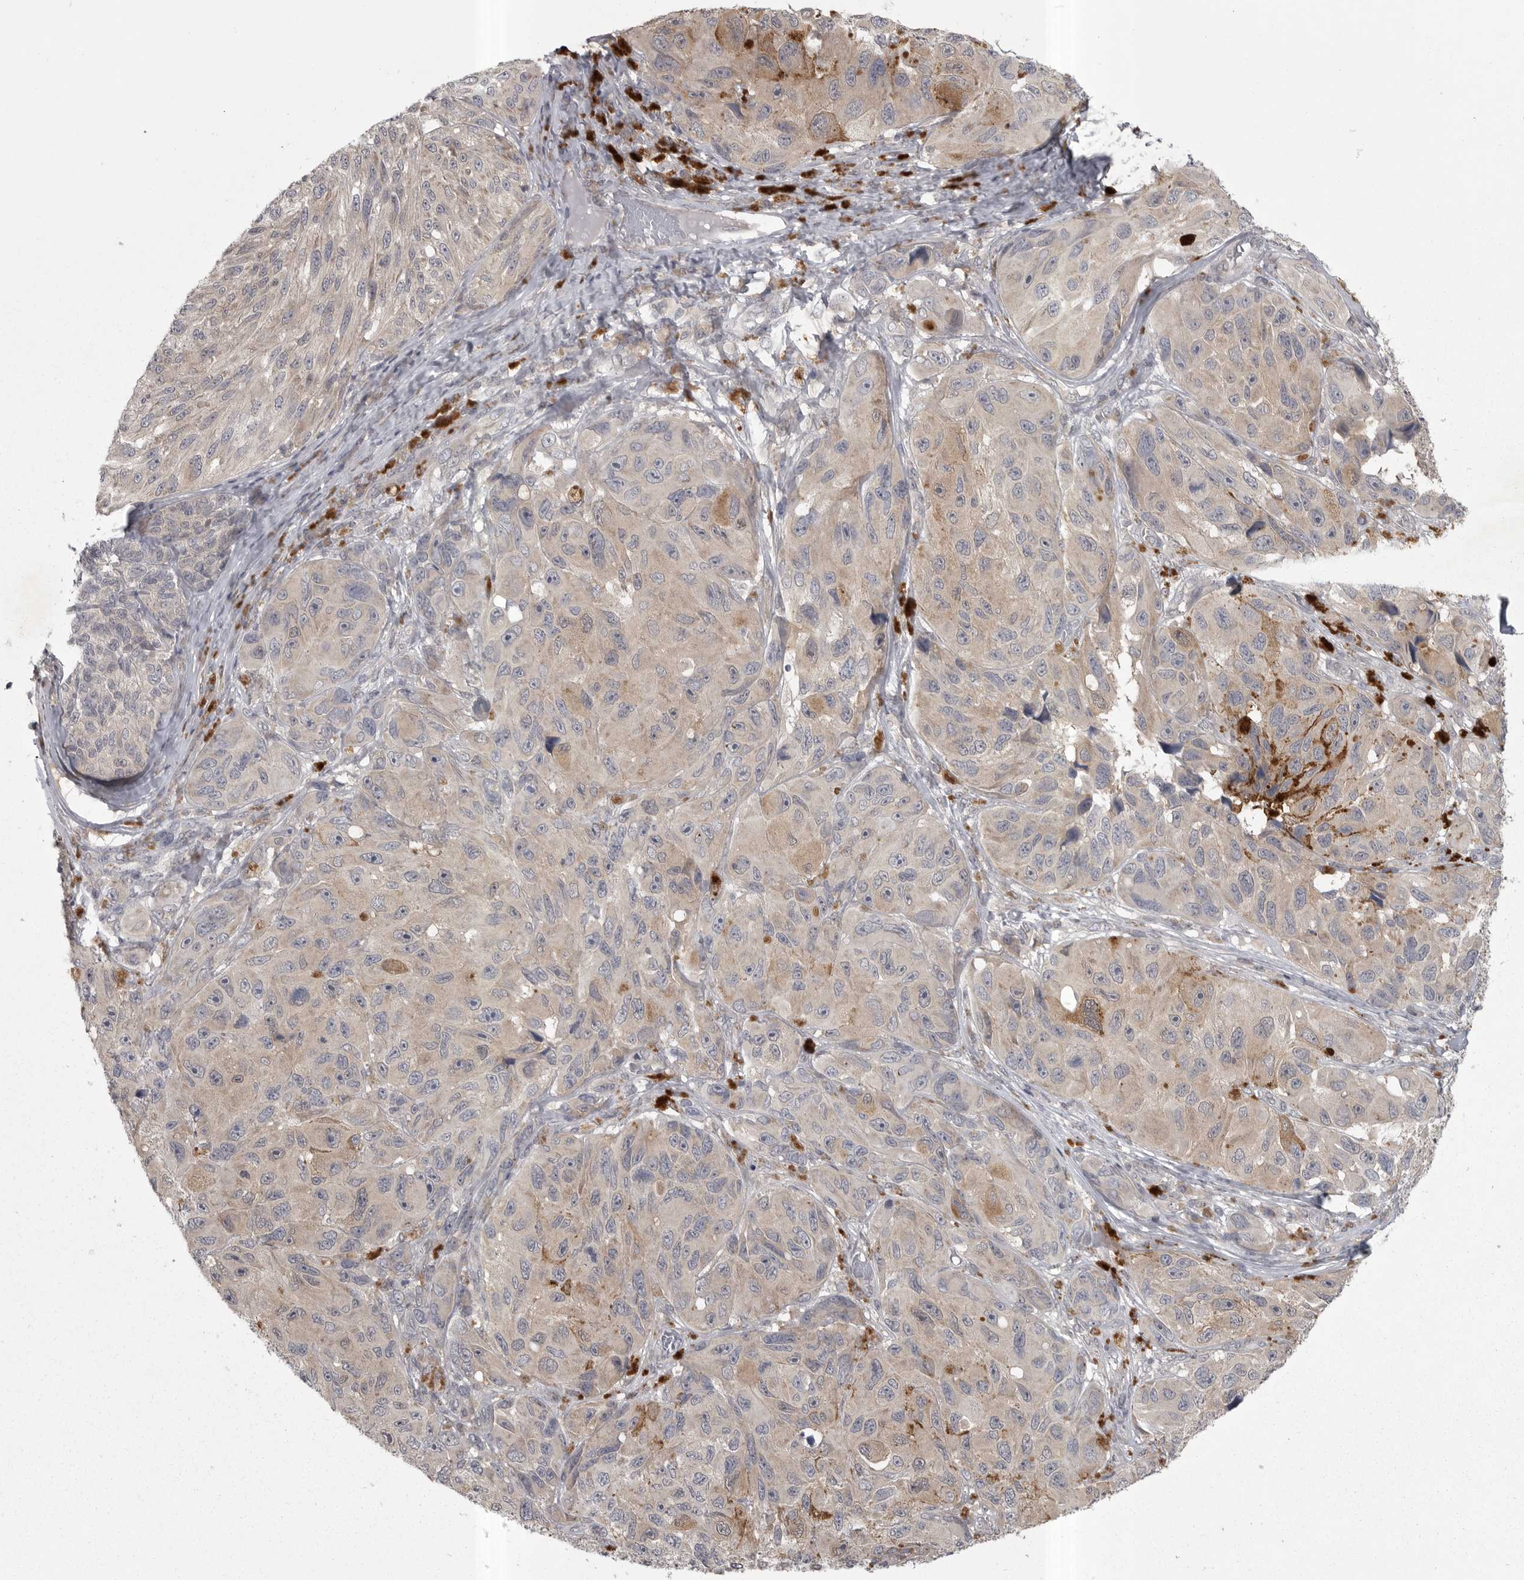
{"staining": {"intensity": "weak", "quantity": "<25%", "location": "cytoplasmic/membranous"}, "tissue": "melanoma", "cell_type": "Tumor cells", "image_type": "cancer", "snomed": [{"axis": "morphology", "description": "Malignant melanoma, NOS"}, {"axis": "topography", "description": "Skin"}], "caption": "A histopathology image of malignant melanoma stained for a protein displays no brown staining in tumor cells. (Immunohistochemistry (ihc), brightfield microscopy, high magnification).", "gene": "PHF13", "patient": {"sex": "female", "age": 73}}